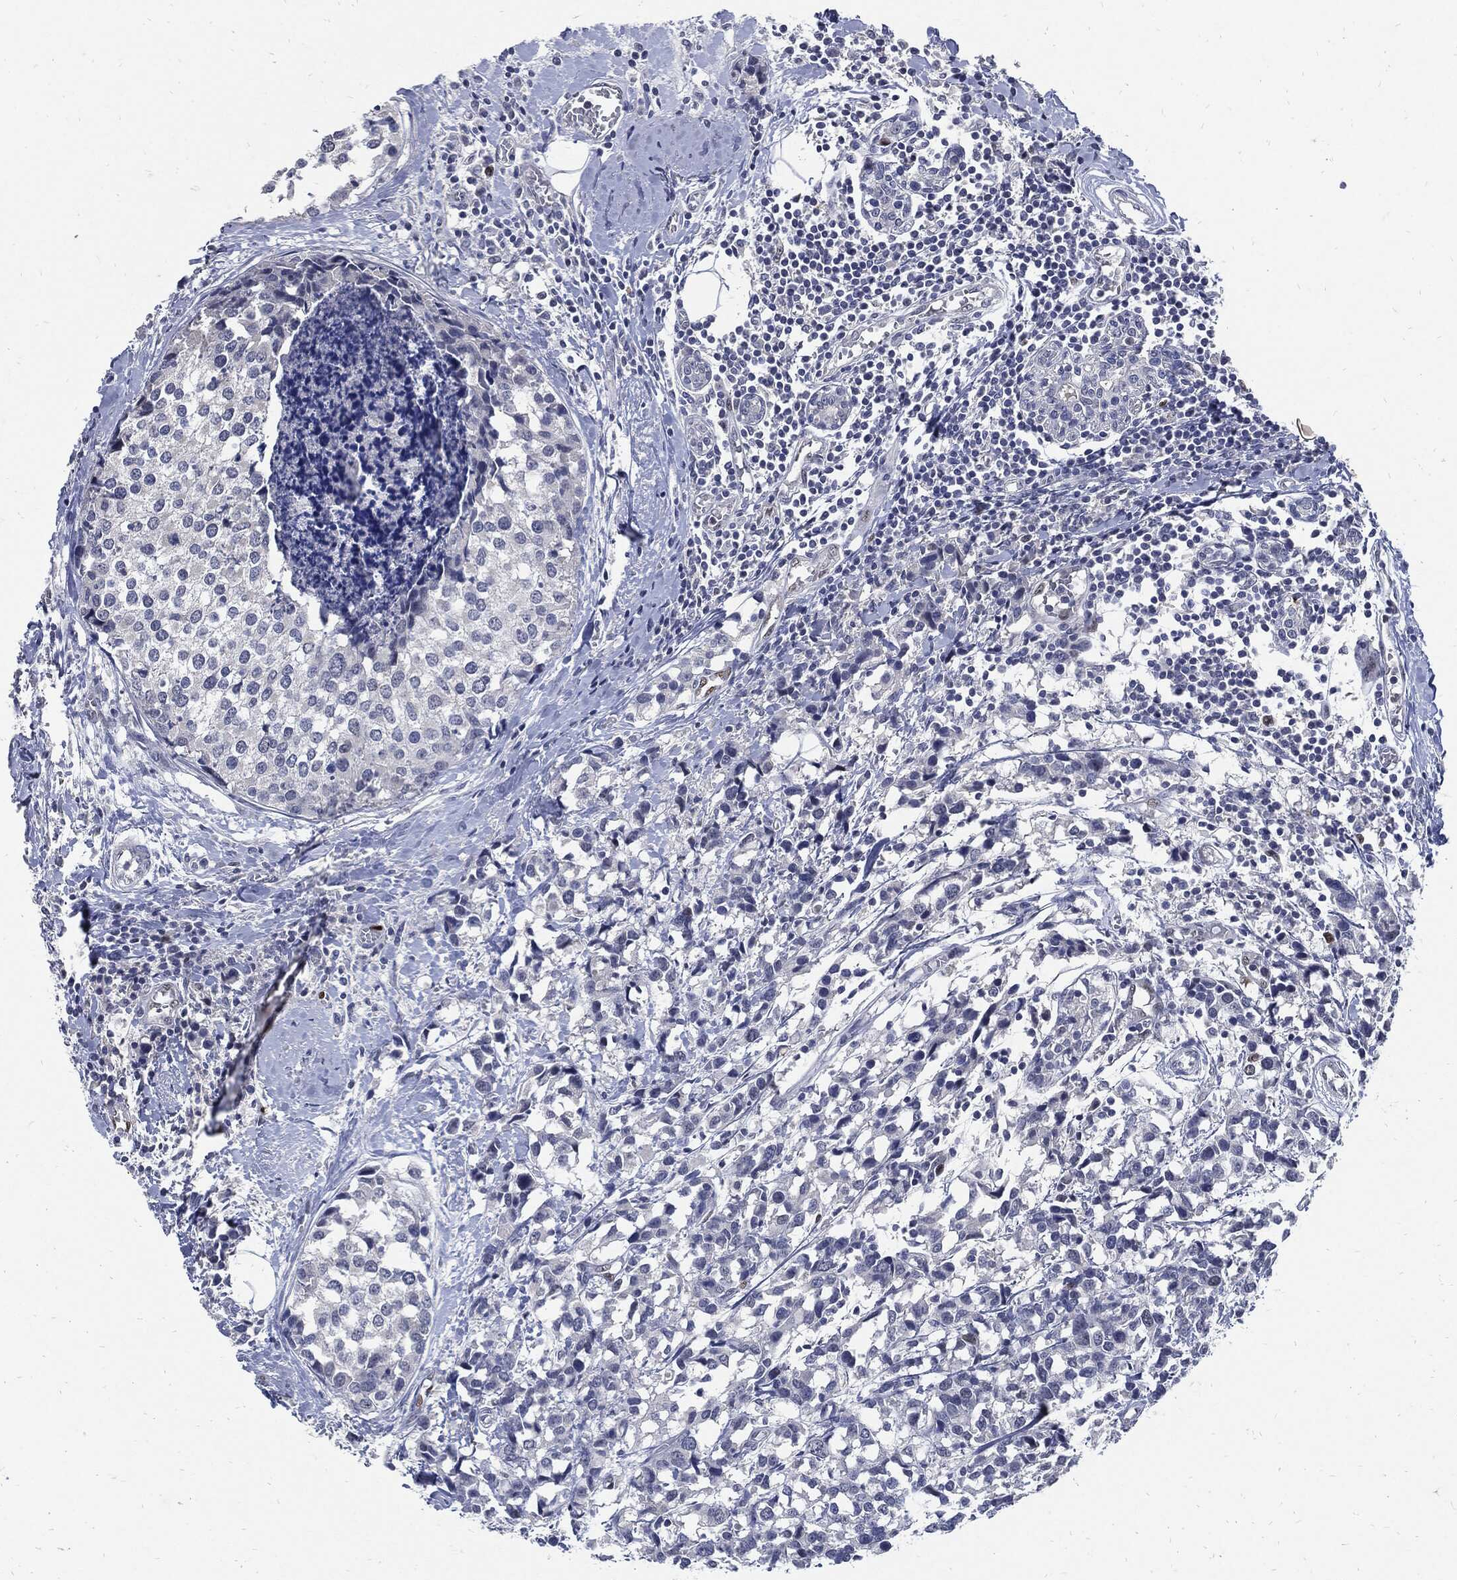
{"staining": {"intensity": "strong", "quantity": "<25%", "location": "nuclear"}, "tissue": "breast cancer", "cell_type": "Tumor cells", "image_type": "cancer", "snomed": [{"axis": "morphology", "description": "Lobular carcinoma"}, {"axis": "topography", "description": "Breast"}], "caption": "IHC (DAB (3,3'-diaminobenzidine)) staining of lobular carcinoma (breast) exhibits strong nuclear protein staining in about <25% of tumor cells.", "gene": "NBN", "patient": {"sex": "female", "age": 59}}